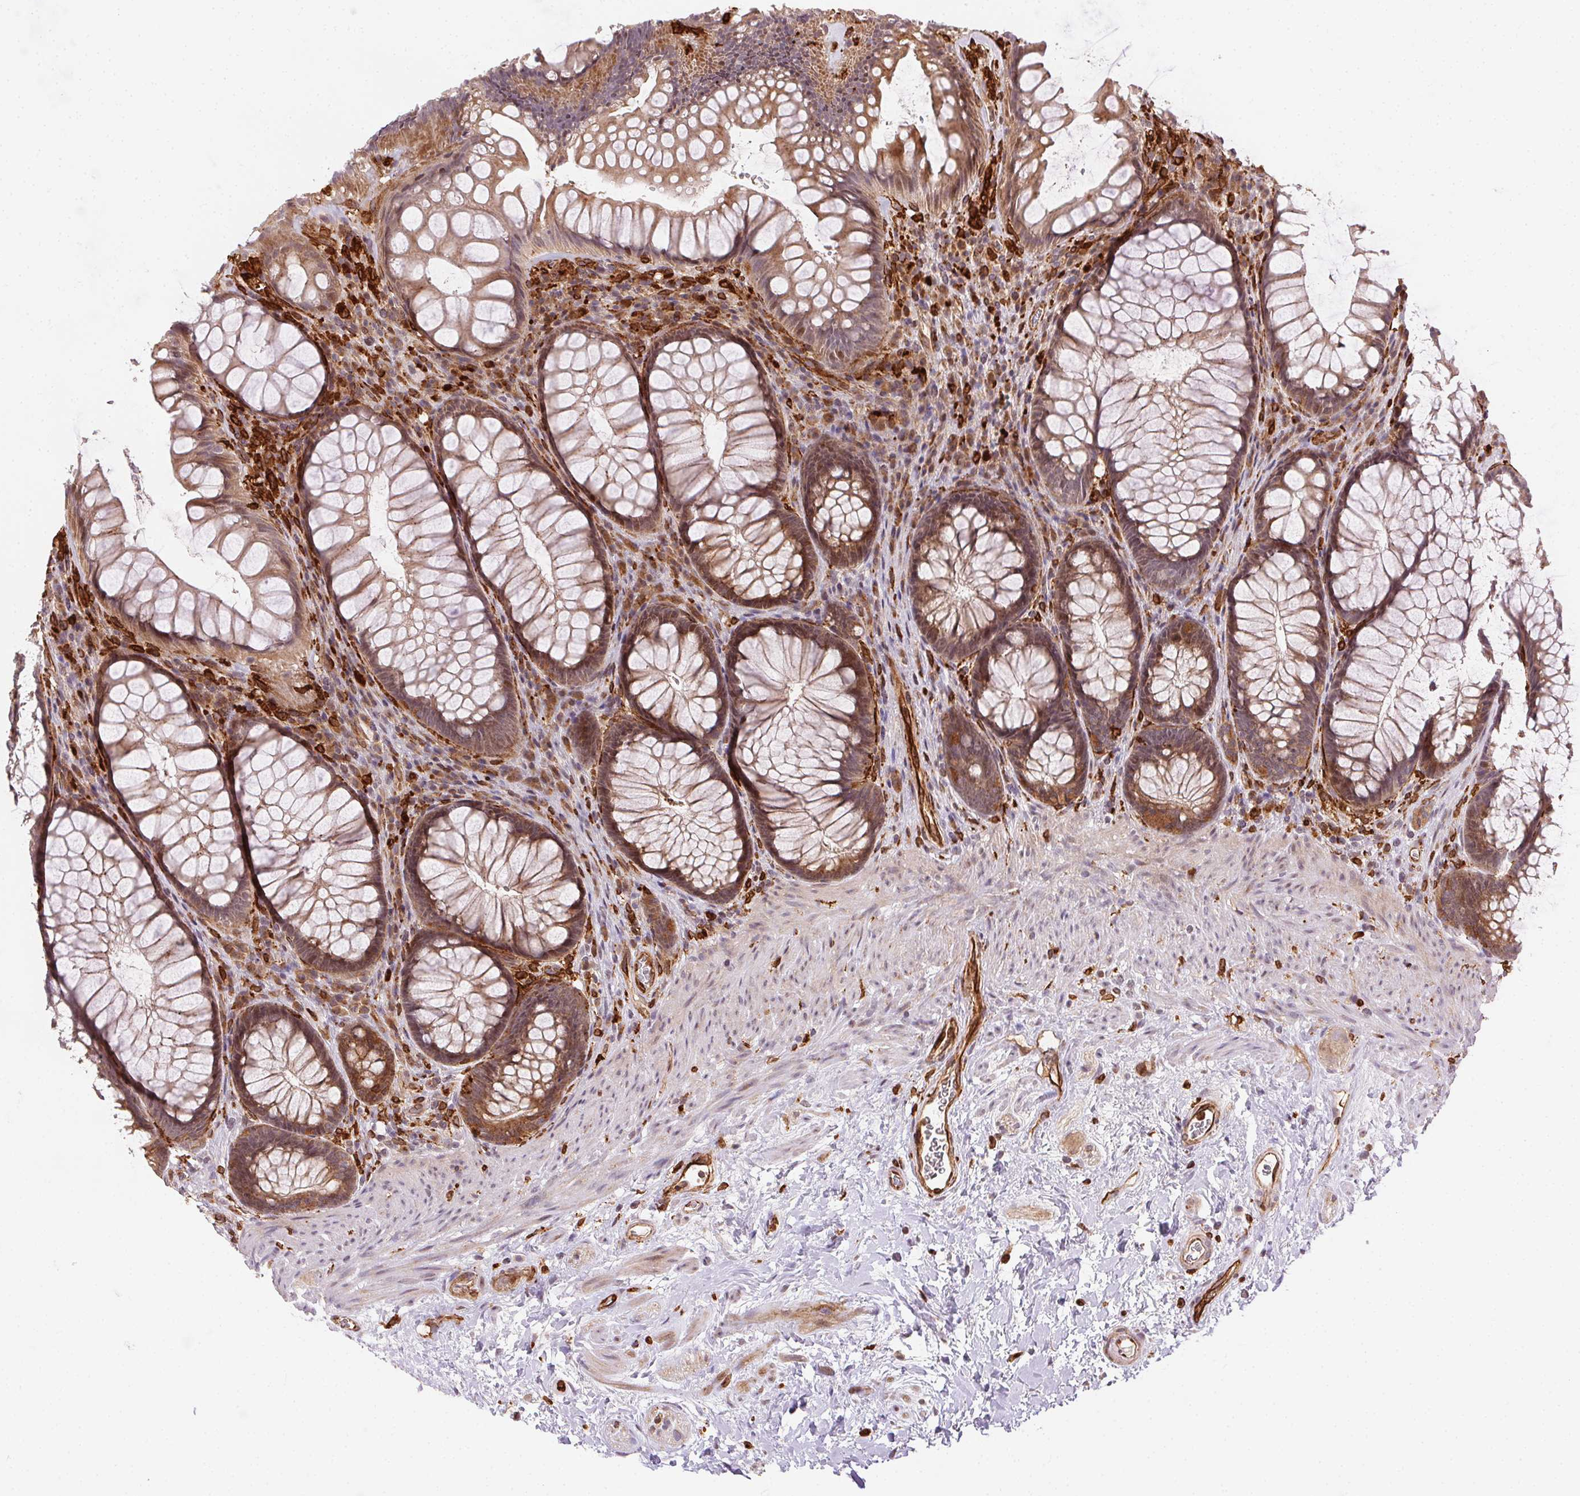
{"staining": {"intensity": "moderate", "quantity": ">75%", "location": "cytoplasmic/membranous"}, "tissue": "rectum", "cell_type": "Glandular cells", "image_type": "normal", "snomed": [{"axis": "morphology", "description": "Normal tissue, NOS"}, {"axis": "topography", "description": "Smooth muscle"}, {"axis": "topography", "description": "Rectum"}], "caption": "Immunohistochemistry (DAB) staining of normal rectum reveals moderate cytoplasmic/membranous protein positivity in approximately >75% of glandular cells.", "gene": "RNASET2", "patient": {"sex": "male", "age": 53}}